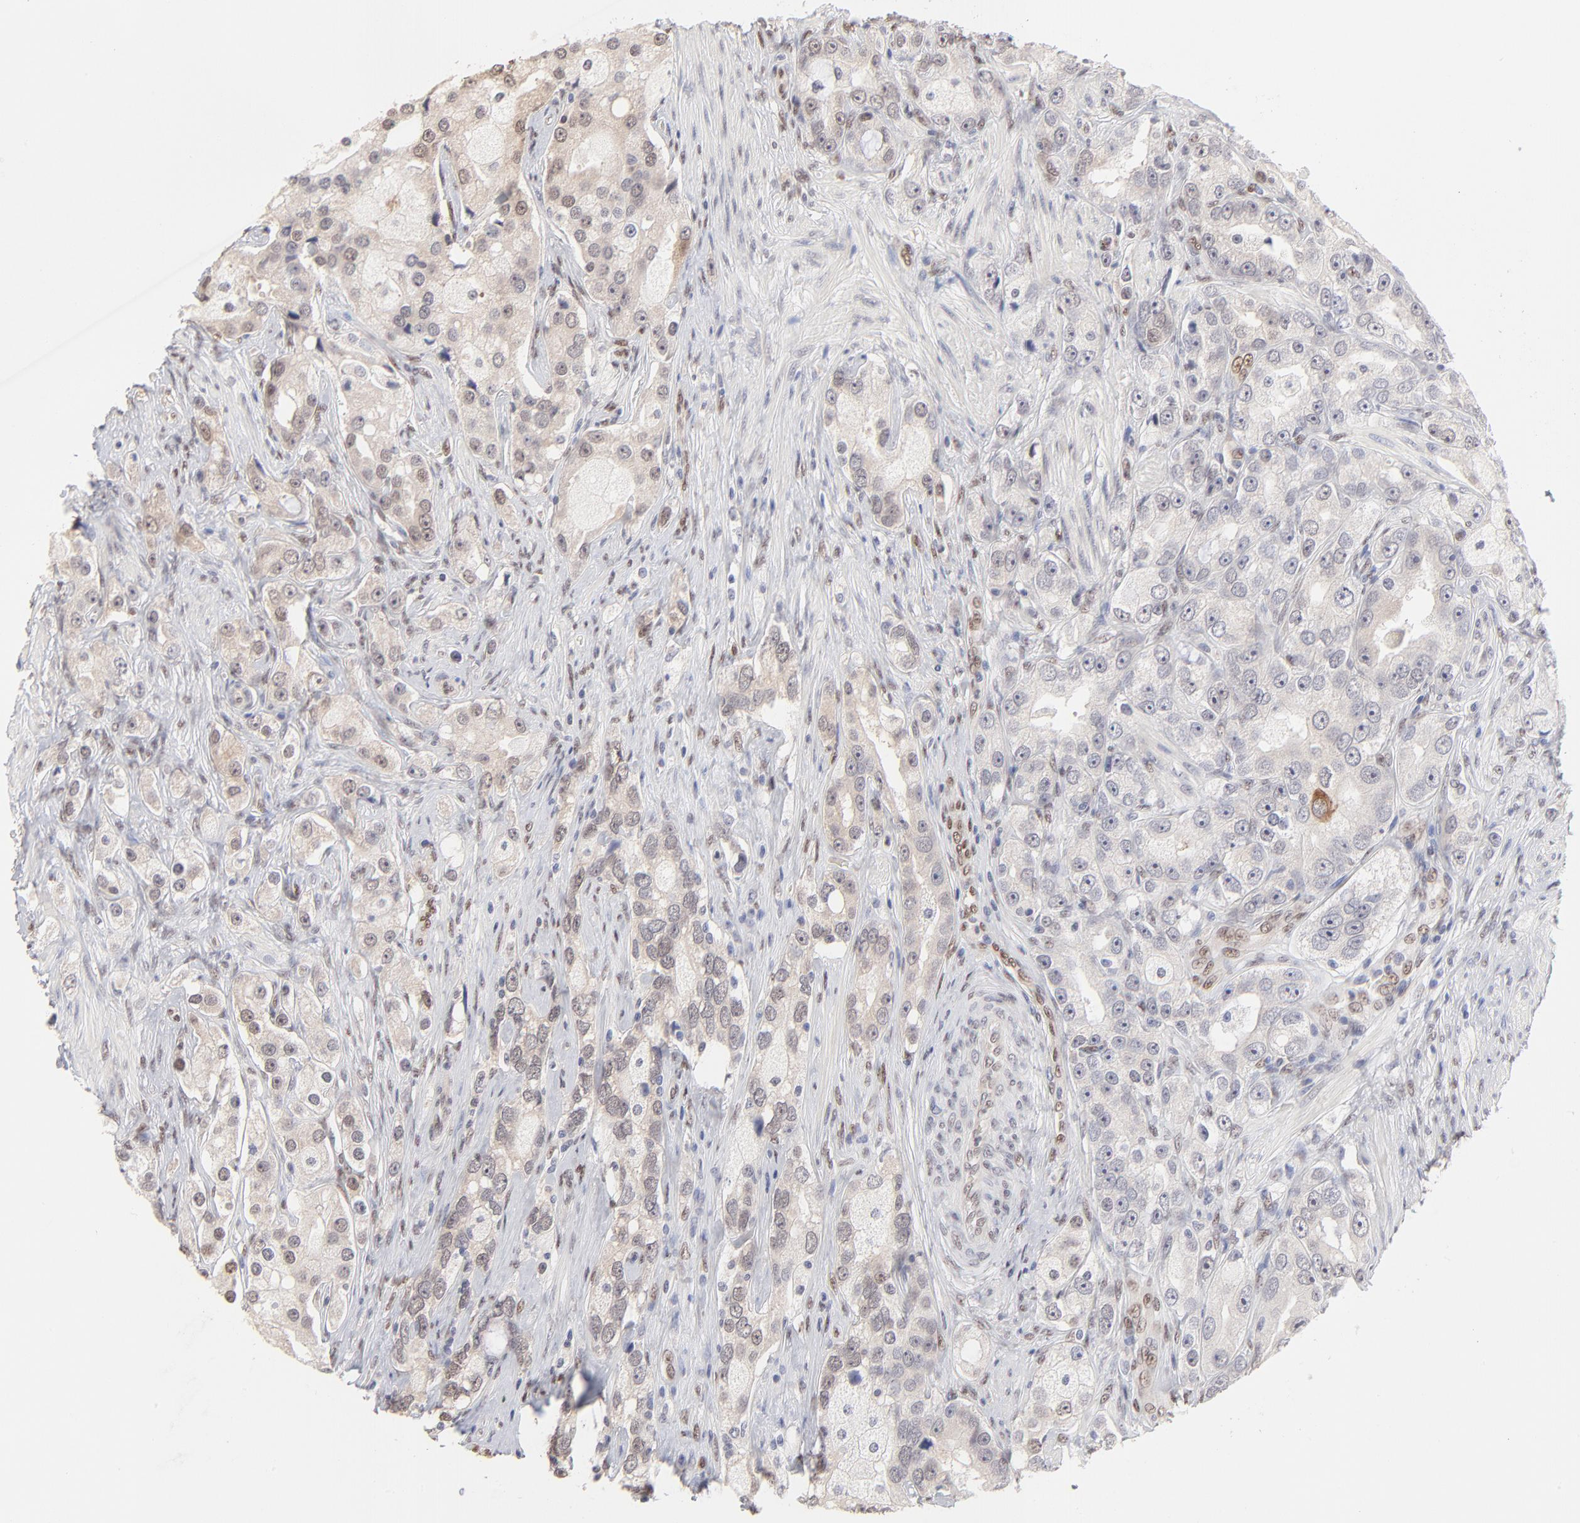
{"staining": {"intensity": "weak", "quantity": "25%-75%", "location": "nuclear"}, "tissue": "prostate cancer", "cell_type": "Tumor cells", "image_type": "cancer", "snomed": [{"axis": "morphology", "description": "Adenocarcinoma, High grade"}, {"axis": "topography", "description": "Prostate"}], "caption": "High-magnification brightfield microscopy of prostate cancer stained with DAB (brown) and counterstained with hematoxylin (blue). tumor cells exhibit weak nuclear expression is appreciated in about25%-75% of cells. Immunohistochemistry stains the protein in brown and the nuclei are stained blue.", "gene": "STAT3", "patient": {"sex": "male", "age": 63}}